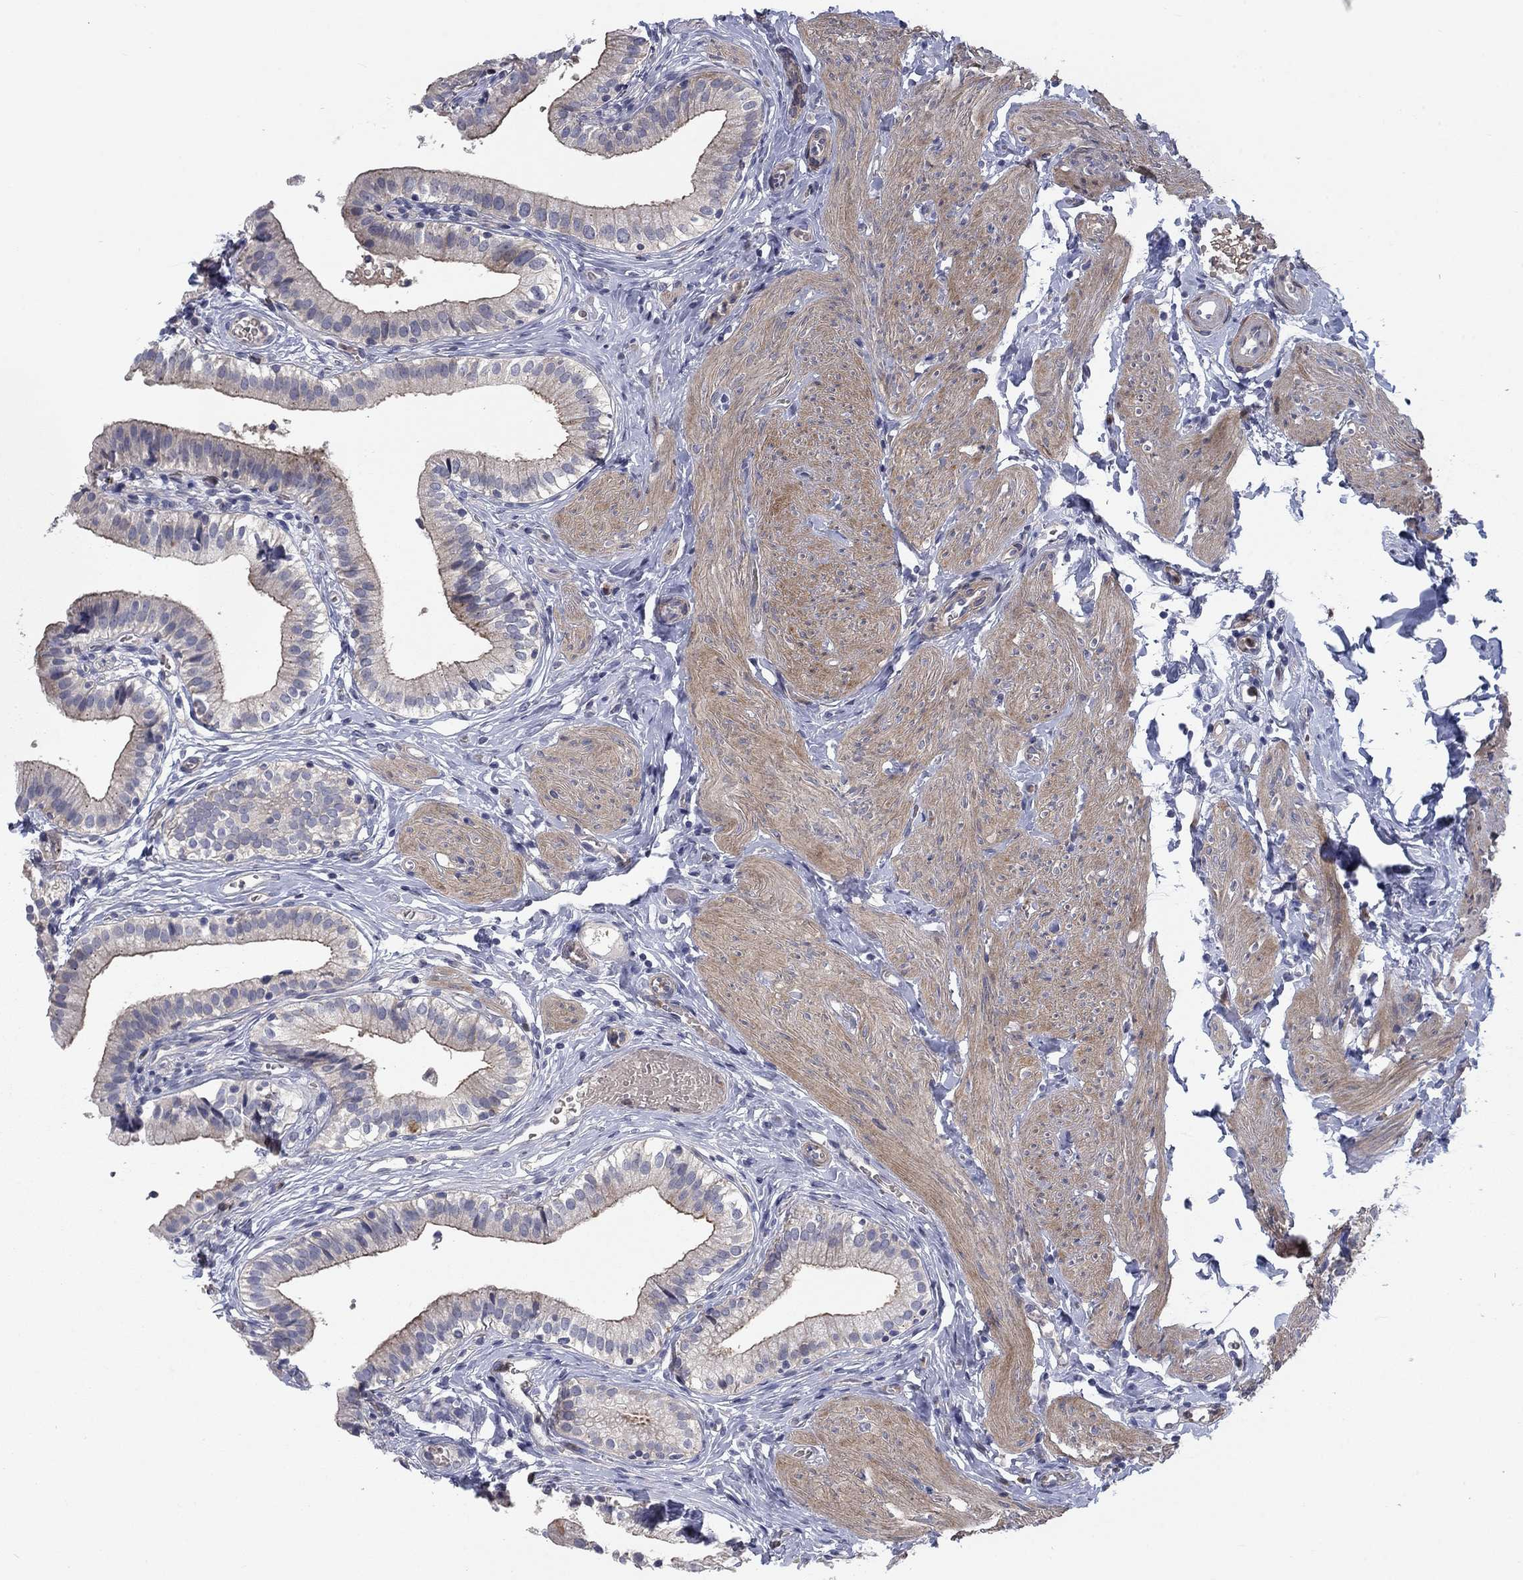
{"staining": {"intensity": "moderate", "quantity": "<25%", "location": "cytoplasmic/membranous"}, "tissue": "gallbladder", "cell_type": "Glandular cells", "image_type": "normal", "snomed": [{"axis": "morphology", "description": "Normal tissue, NOS"}, {"axis": "topography", "description": "Gallbladder"}], "caption": "Protein analysis of normal gallbladder shows moderate cytoplasmic/membranous positivity in about <25% of glandular cells.", "gene": "KIF15", "patient": {"sex": "female", "age": 47}}